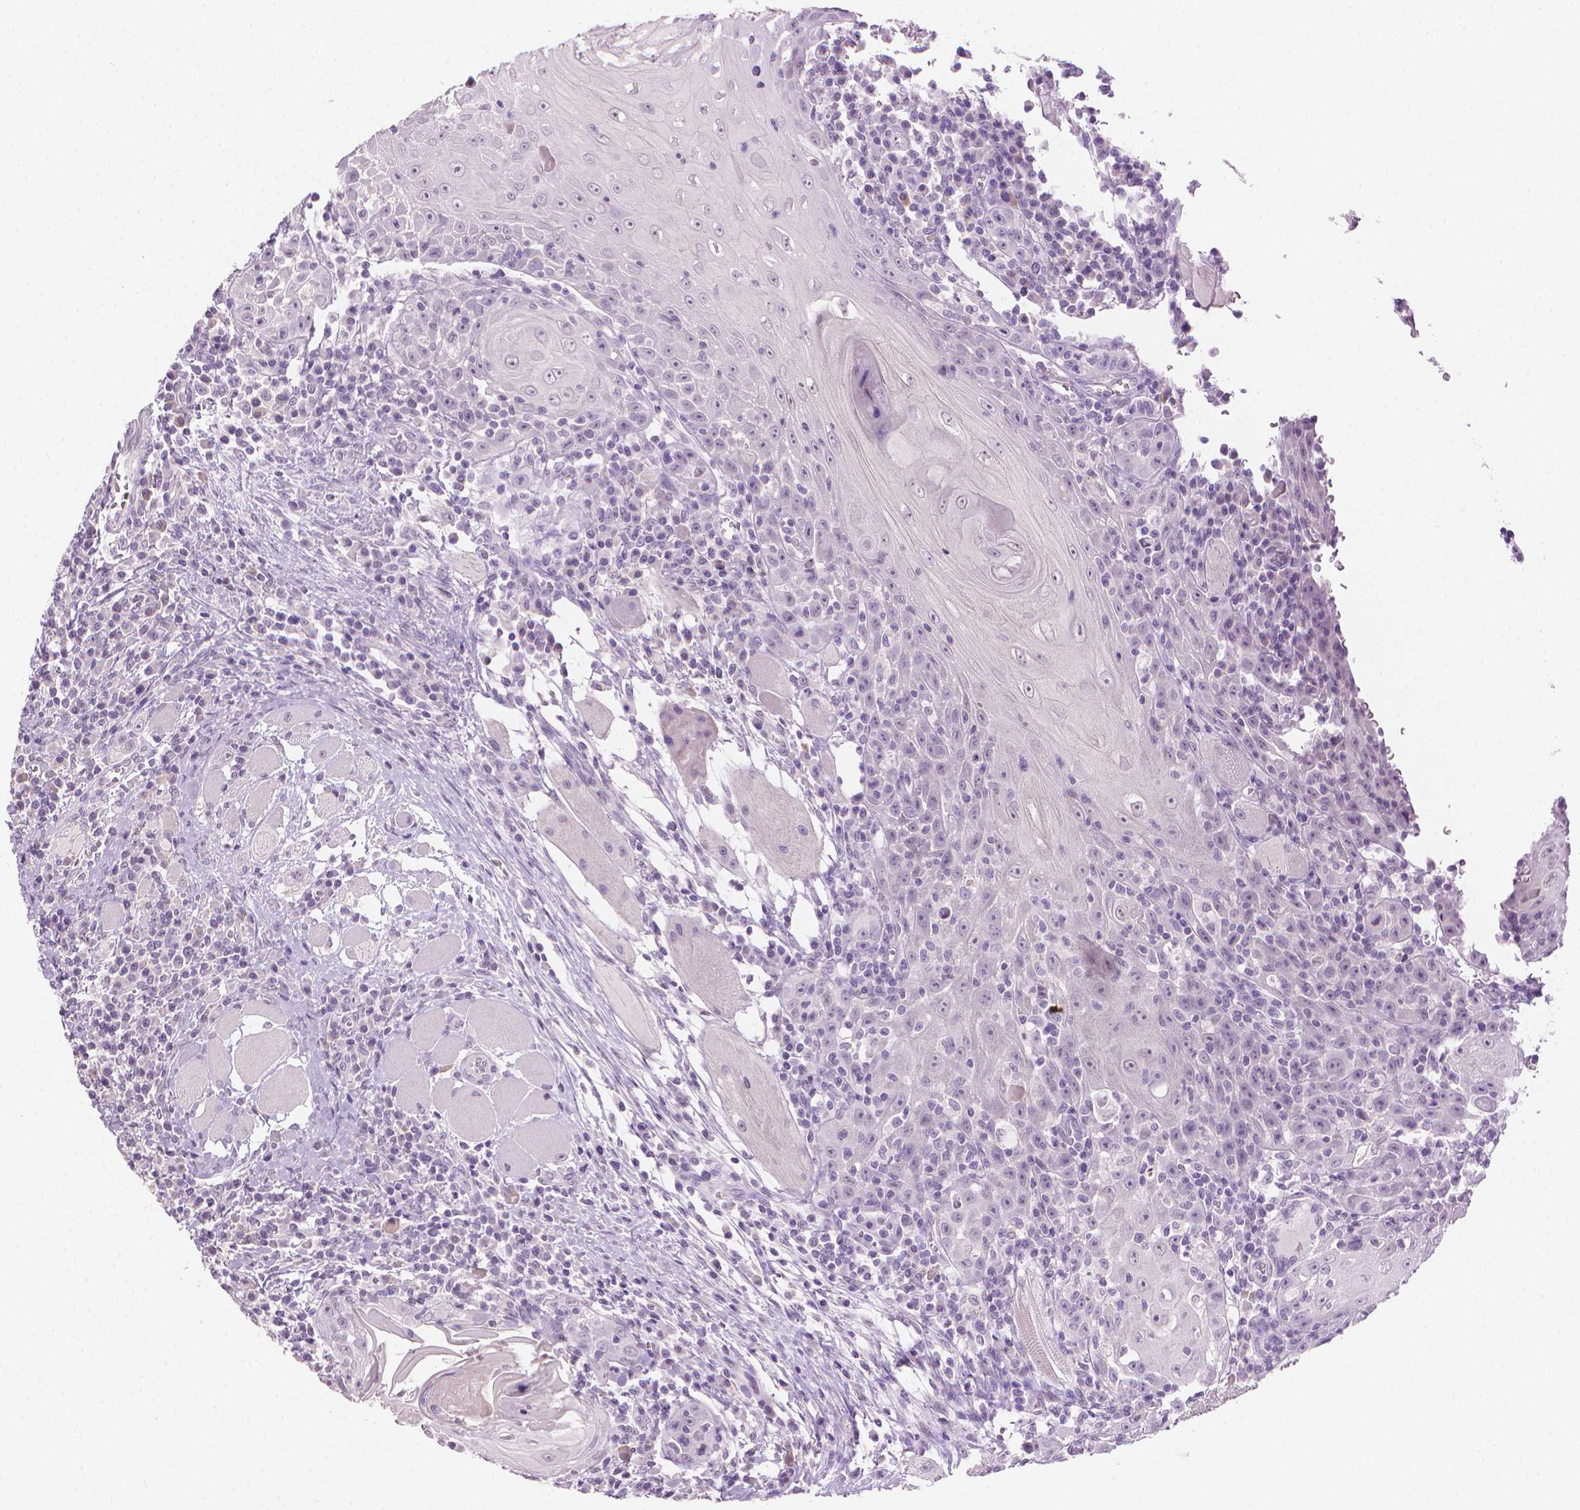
{"staining": {"intensity": "negative", "quantity": "none", "location": "none"}, "tissue": "head and neck cancer", "cell_type": "Tumor cells", "image_type": "cancer", "snomed": [{"axis": "morphology", "description": "Normal tissue, NOS"}, {"axis": "morphology", "description": "Squamous cell carcinoma, NOS"}, {"axis": "topography", "description": "Oral tissue"}, {"axis": "topography", "description": "Head-Neck"}], "caption": "Immunohistochemical staining of human head and neck cancer (squamous cell carcinoma) shows no significant staining in tumor cells.", "gene": "MLANA", "patient": {"sex": "male", "age": 52}}